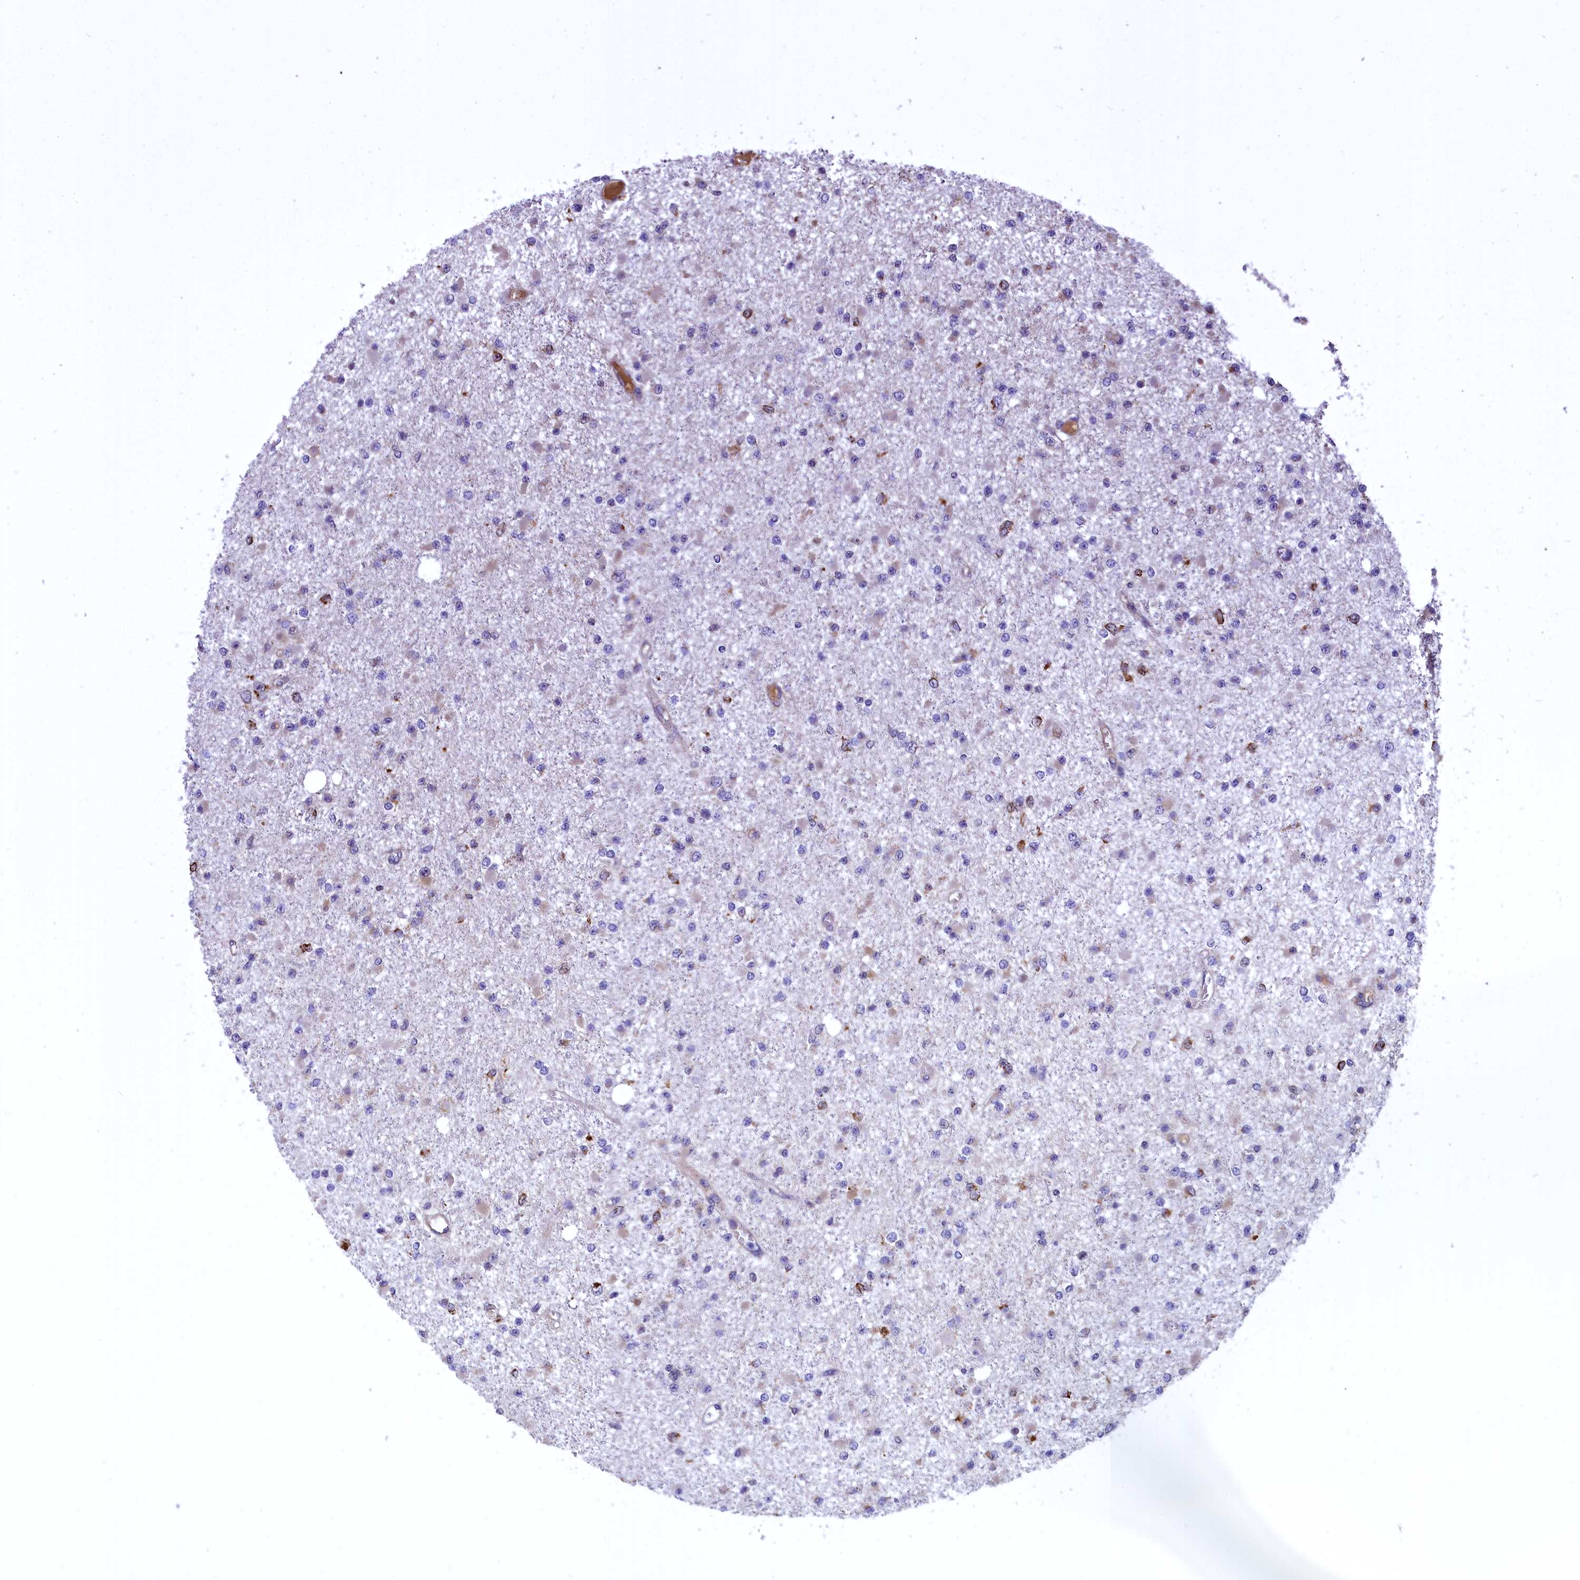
{"staining": {"intensity": "negative", "quantity": "none", "location": "none"}, "tissue": "glioma", "cell_type": "Tumor cells", "image_type": "cancer", "snomed": [{"axis": "morphology", "description": "Glioma, malignant, Low grade"}, {"axis": "topography", "description": "Brain"}], "caption": "Glioma stained for a protein using IHC demonstrates no staining tumor cells.", "gene": "COX17", "patient": {"sex": "female", "age": 22}}